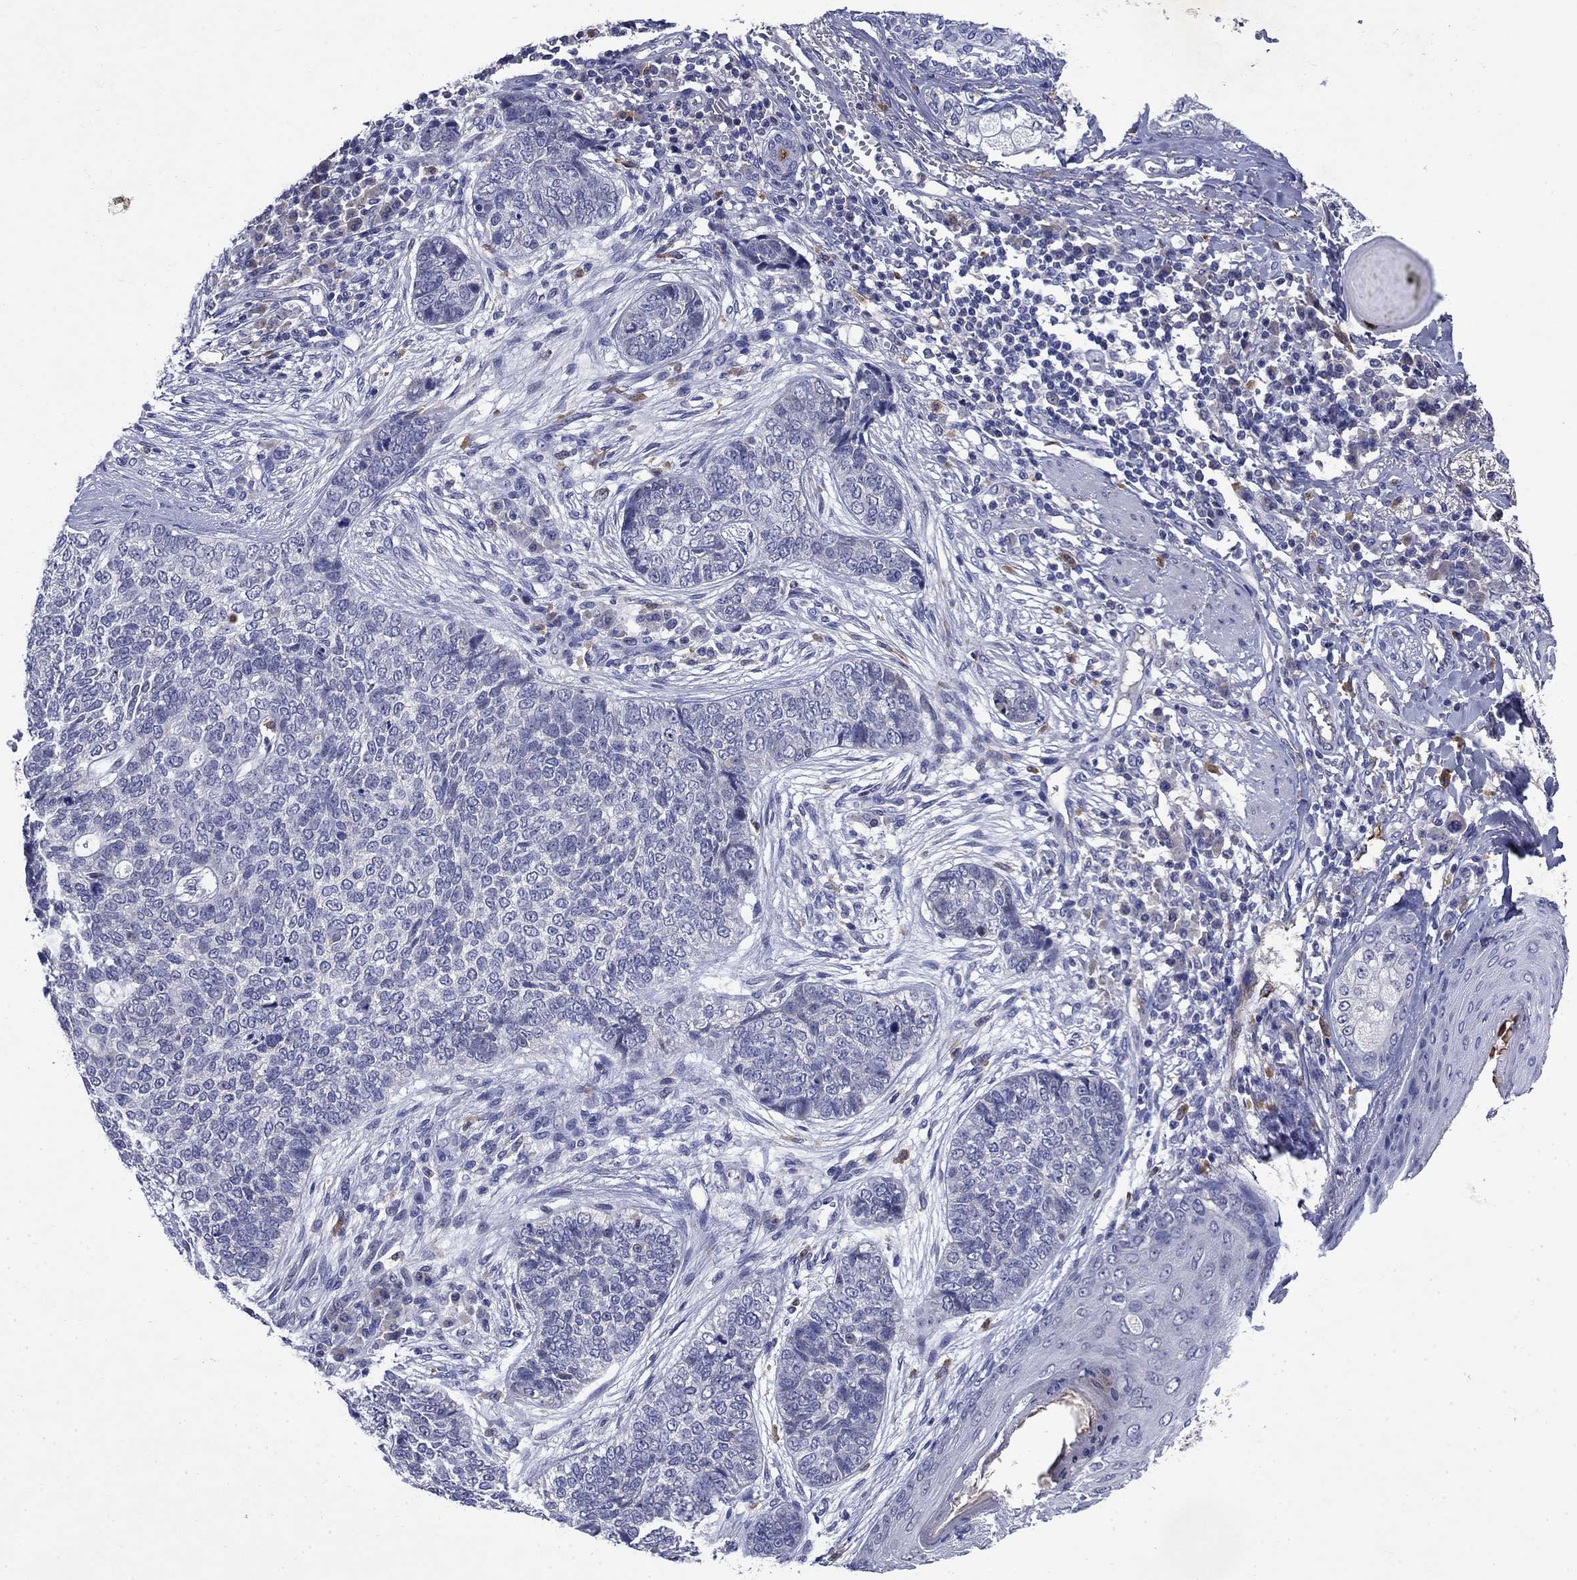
{"staining": {"intensity": "negative", "quantity": "none", "location": "none"}, "tissue": "skin cancer", "cell_type": "Tumor cells", "image_type": "cancer", "snomed": [{"axis": "morphology", "description": "Basal cell carcinoma"}, {"axis": "topography", "description": "Skin"}], "caption": "Tumor cells are negative for protein expression in human basal cell carcinoma (skin).", "gene": "STAB2", "patient": {"sex": "female", "age": 69}}